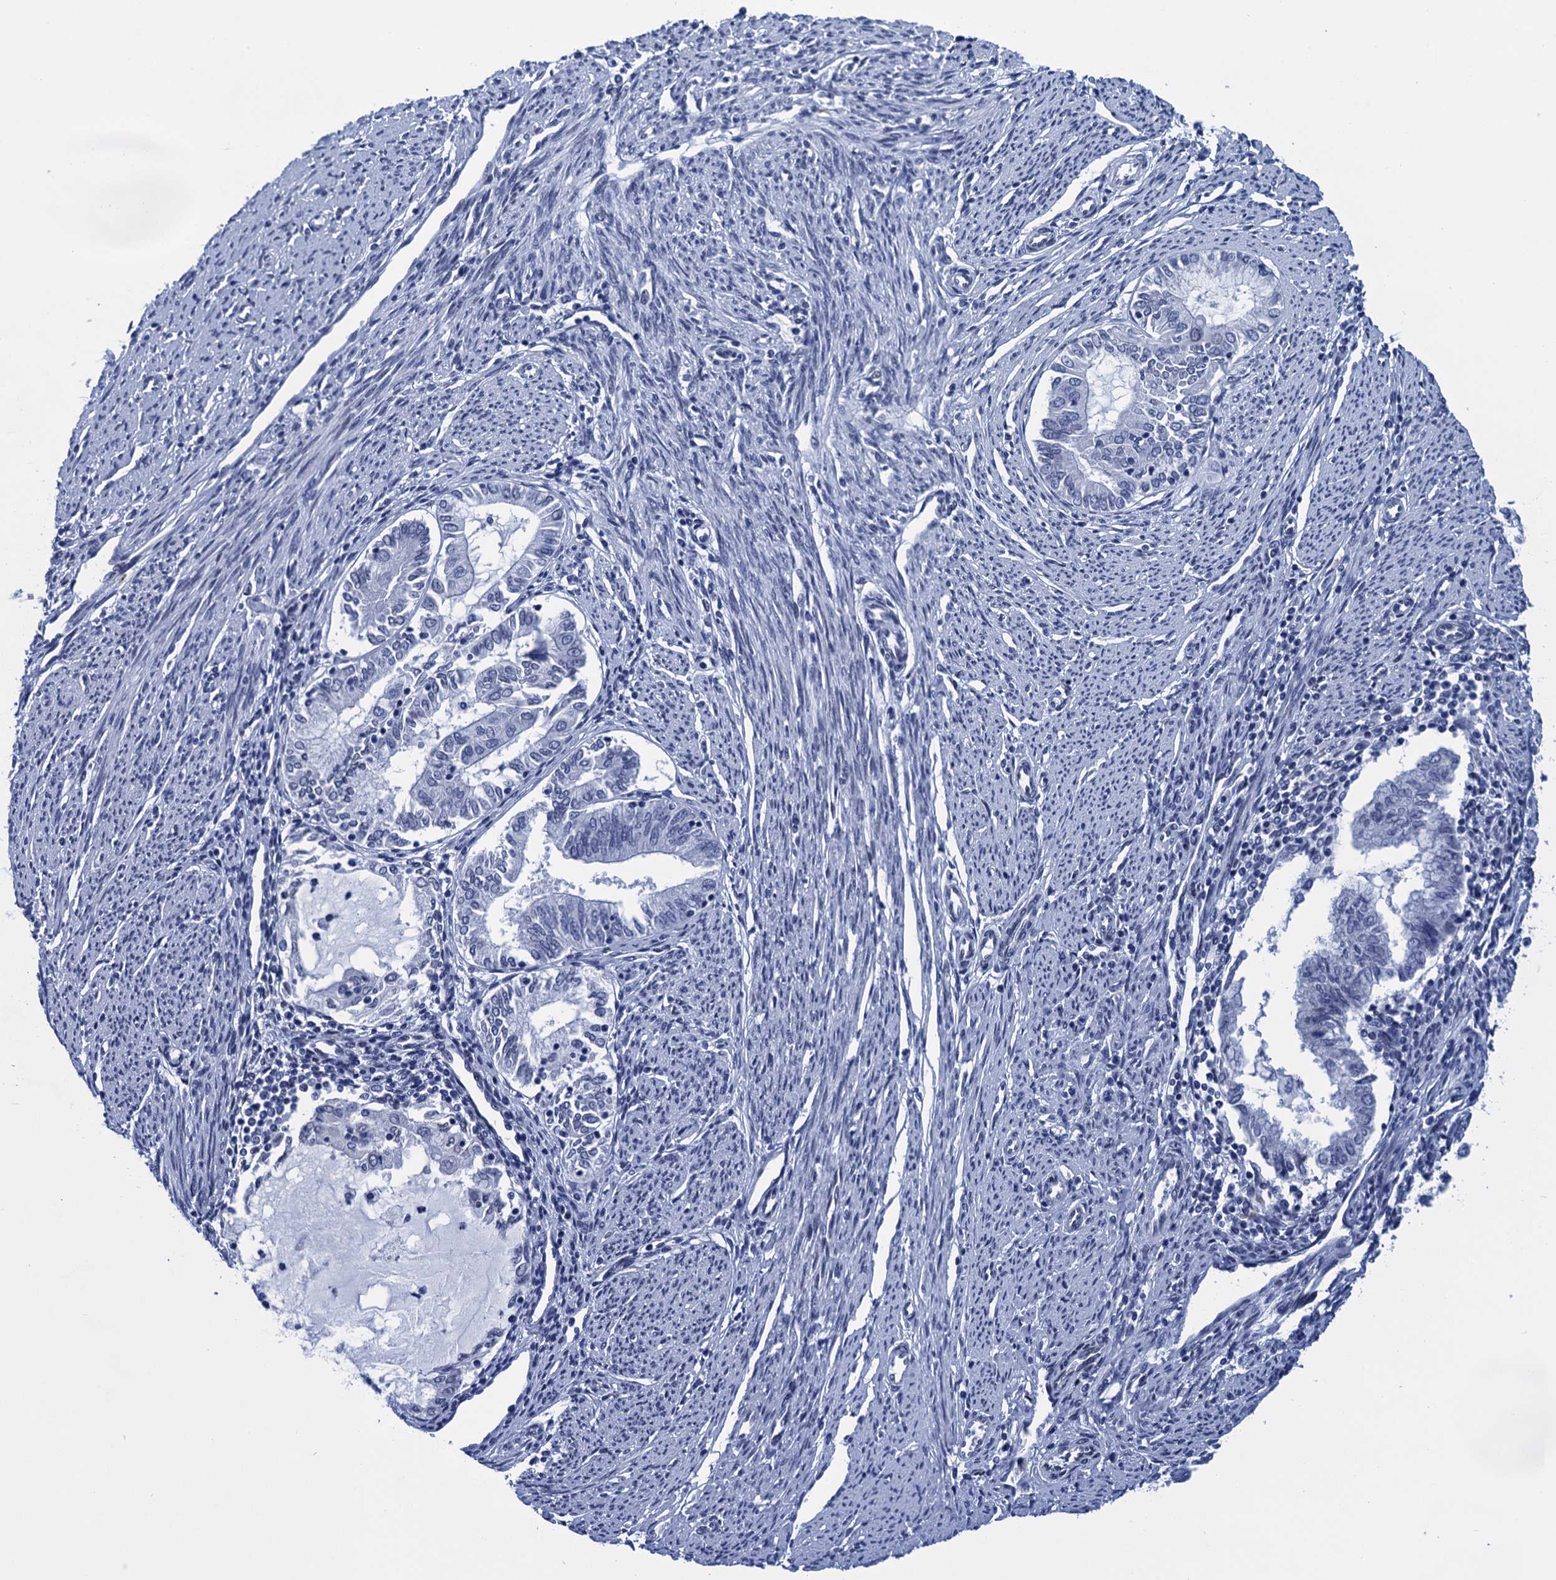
{"staining": {"intensity": "negative", "quantity": "none", "location": "none"}, "tissue": "endometrial cancer", "cell_type": "Tumor cells", "image_type": "cancer", "snomed": [{"axis": "morphology", "description": "Adenocarcinoma, NOS"}, {"axis": "topography", "description": "Endometrium"}], "caption": "A high-resolution histopathology image shows immunohistochemistry (IHC) staining of endometrial cancer (adenocarcinoma), which displays no significant expression in tumor cells.", "gene": "METTL25", "patient": {"sex": "female", "age": 79}}